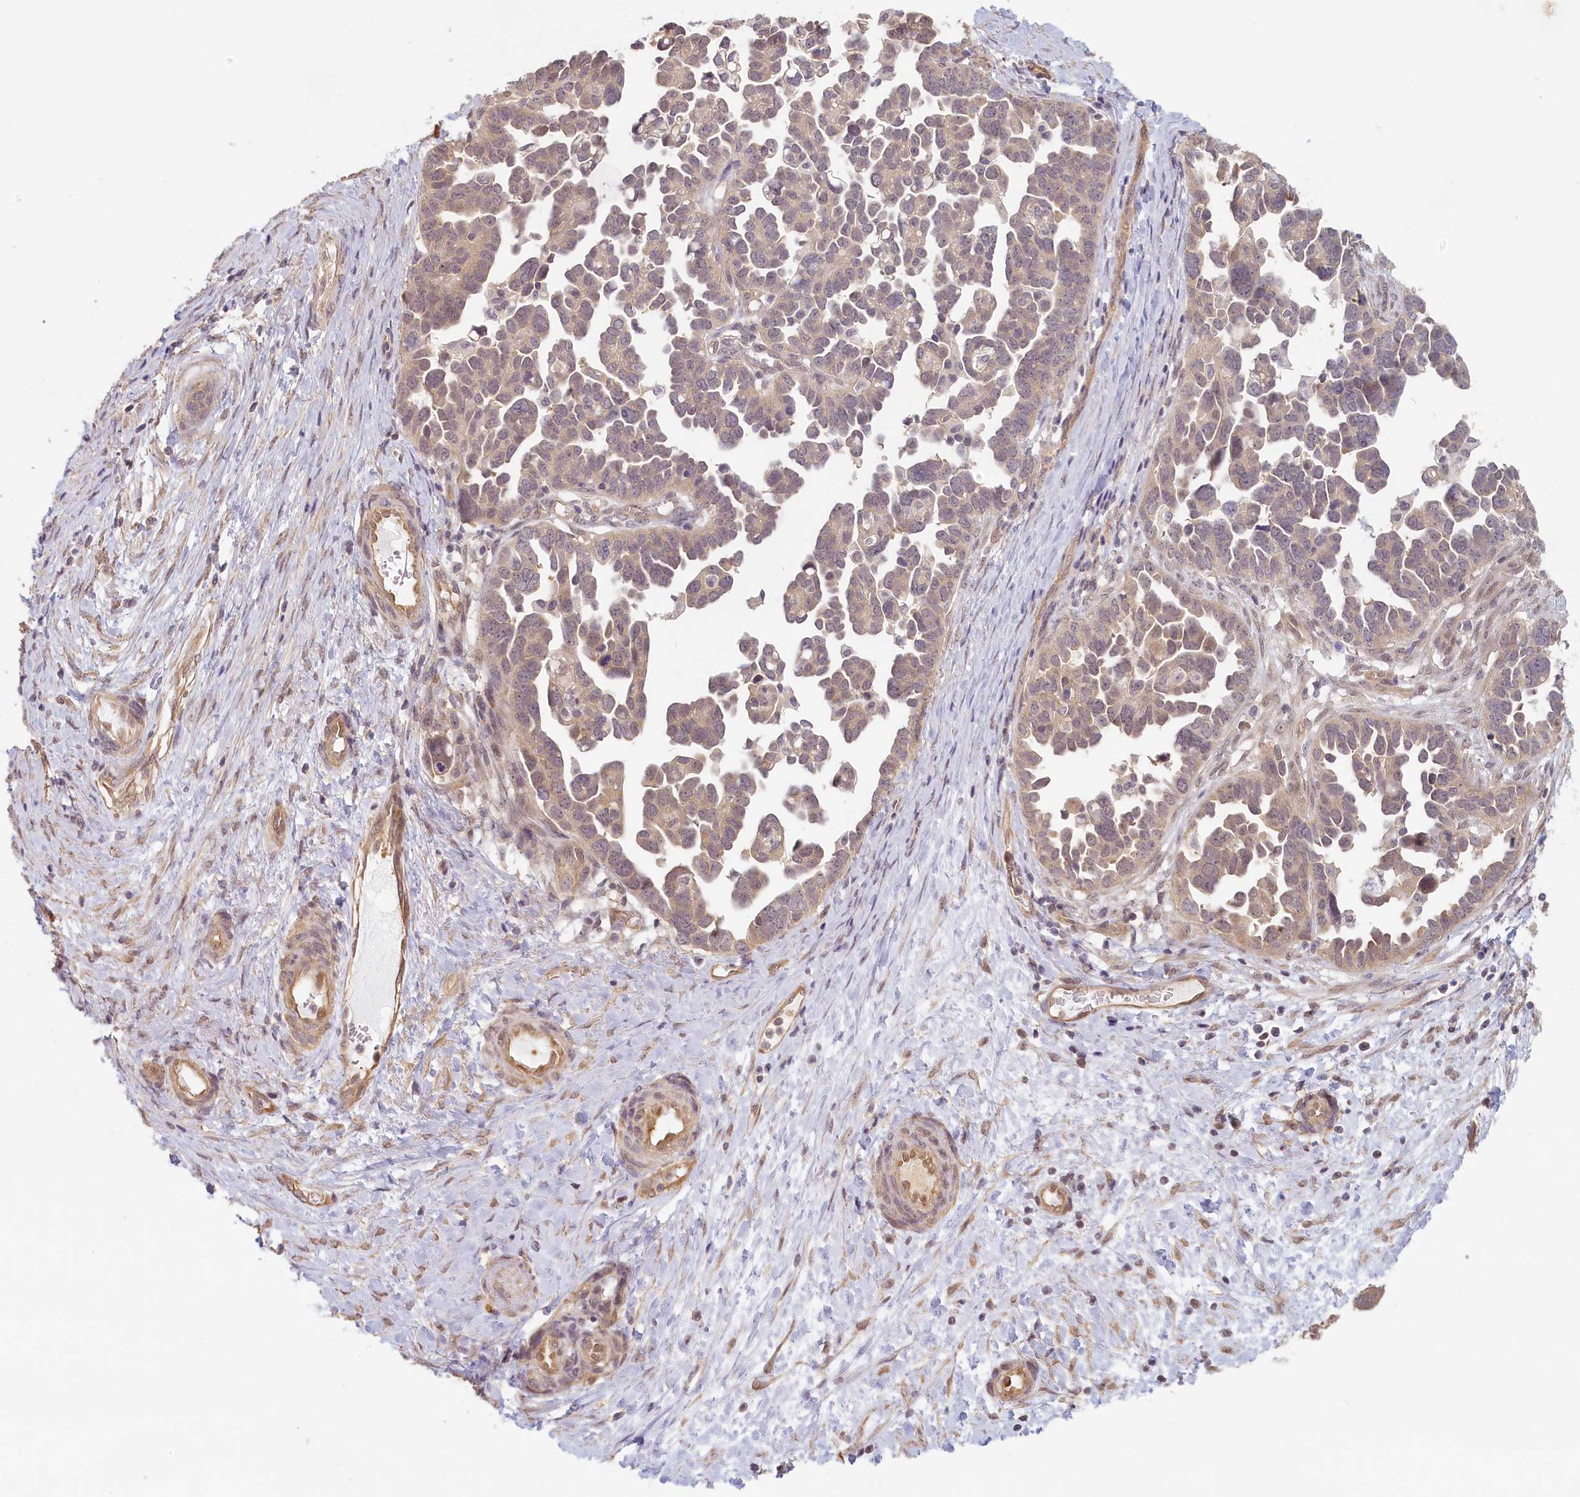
{"staining": {"intensity": "weak", "quantity": "25%-75%", "location": "cytoplasmic/membranous"}, "tissue": "ovarian cancer", "cell_type": "Tumor cells", "image_type": "cancer", "snomed": [{"axis": "morphology", "description": "Cystadenocarcinoma, serous, NOS"}, {"axis": "topography", "description": "Ovary"}], "caption": "The image demonstrates staining of ovarian cancer (serous cystadenocarcinoma), revealing weak cytoplasmic/membranous protein positivity (brown color) within tumor cells.", "gene": "C19orf44", "patient": {"sex": "female", "age": 54}}